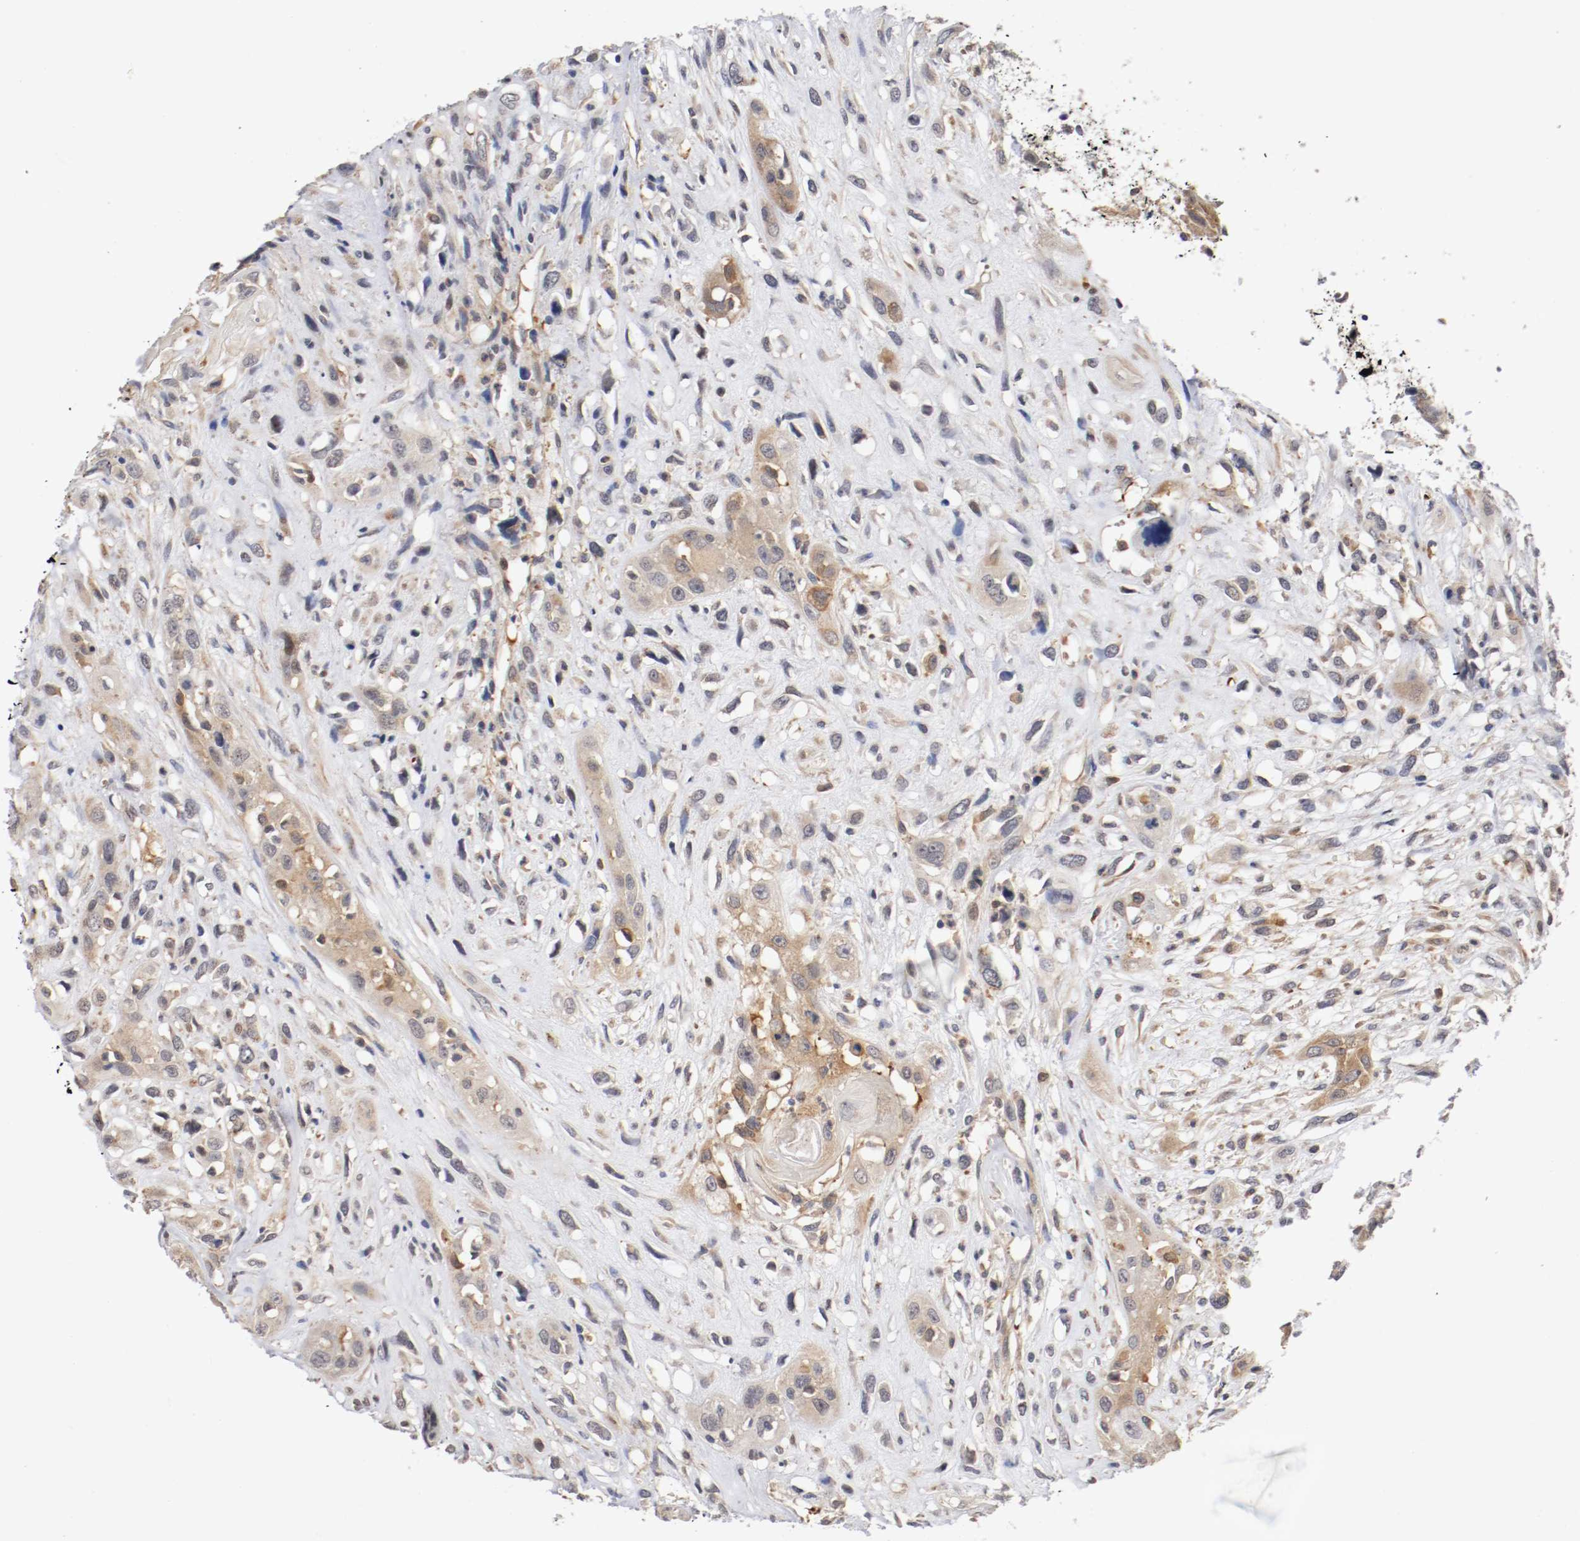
{"staining": {"intensity": "weak", "quantity": "25%-75%", "location": "cytoplasmic/membranous"}, "tissue": "head and neck cancer", "cell_type": "Tumor cells", "image_type": "cancer", "snomed": [{"axis": "morphology", "description": "Necrosis, NOS"}, {"axis": "morphology", "description": "Neoplasm, malignant, NOS"}, {"axis": "topography", "description": "Salivary gland"}, {"axis": "topography", "description": "Head-Neck"}], "caption": "Immunohistochemical staining of head and neck cancer (neoplasm (malignant)) demonstrates weak cytoplasmic/membranous protein expression in approximately 25%-75% of tumor cells.", "gene": "RBM23", "patient": {"sex": "male", "age": 43}}